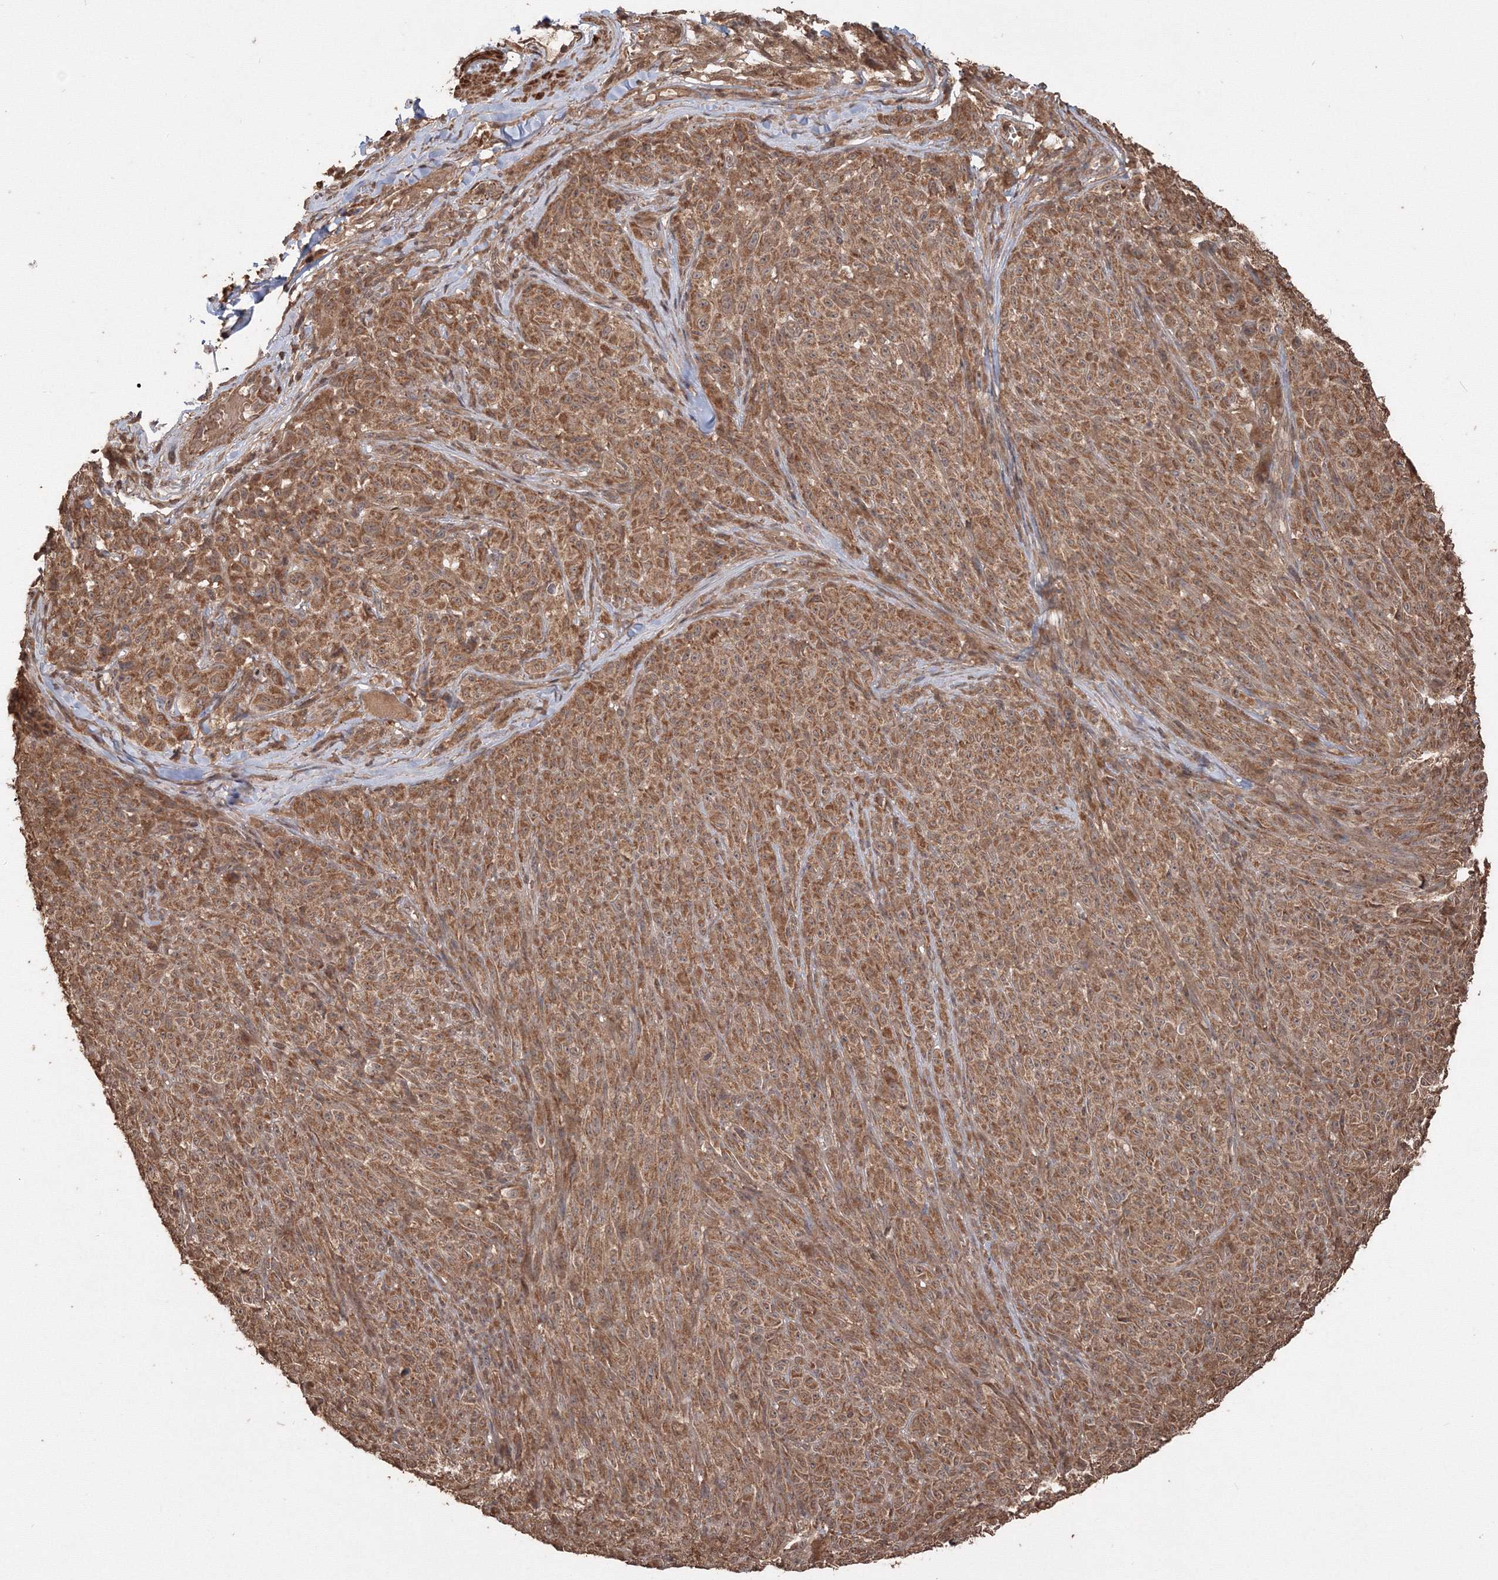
{"staining": {"intensity": "moderate", "quantity": ">75%", "location": "cytoplasmic/membranous"}, "tissue": "melanoma", "cell_type": "Tumor cells", "image_type": "cancer", "snomed": [{"axis": "morphology", "description": "Malignant melanoma, NOS"}, {"axis": "topography", "description": "Skin"}], "caption": "Melanoma stained with a protein marker shows moderate staining in tumor cells.", "gene": "CCDC122", "patient": {"sex": "female", "age": 82}}